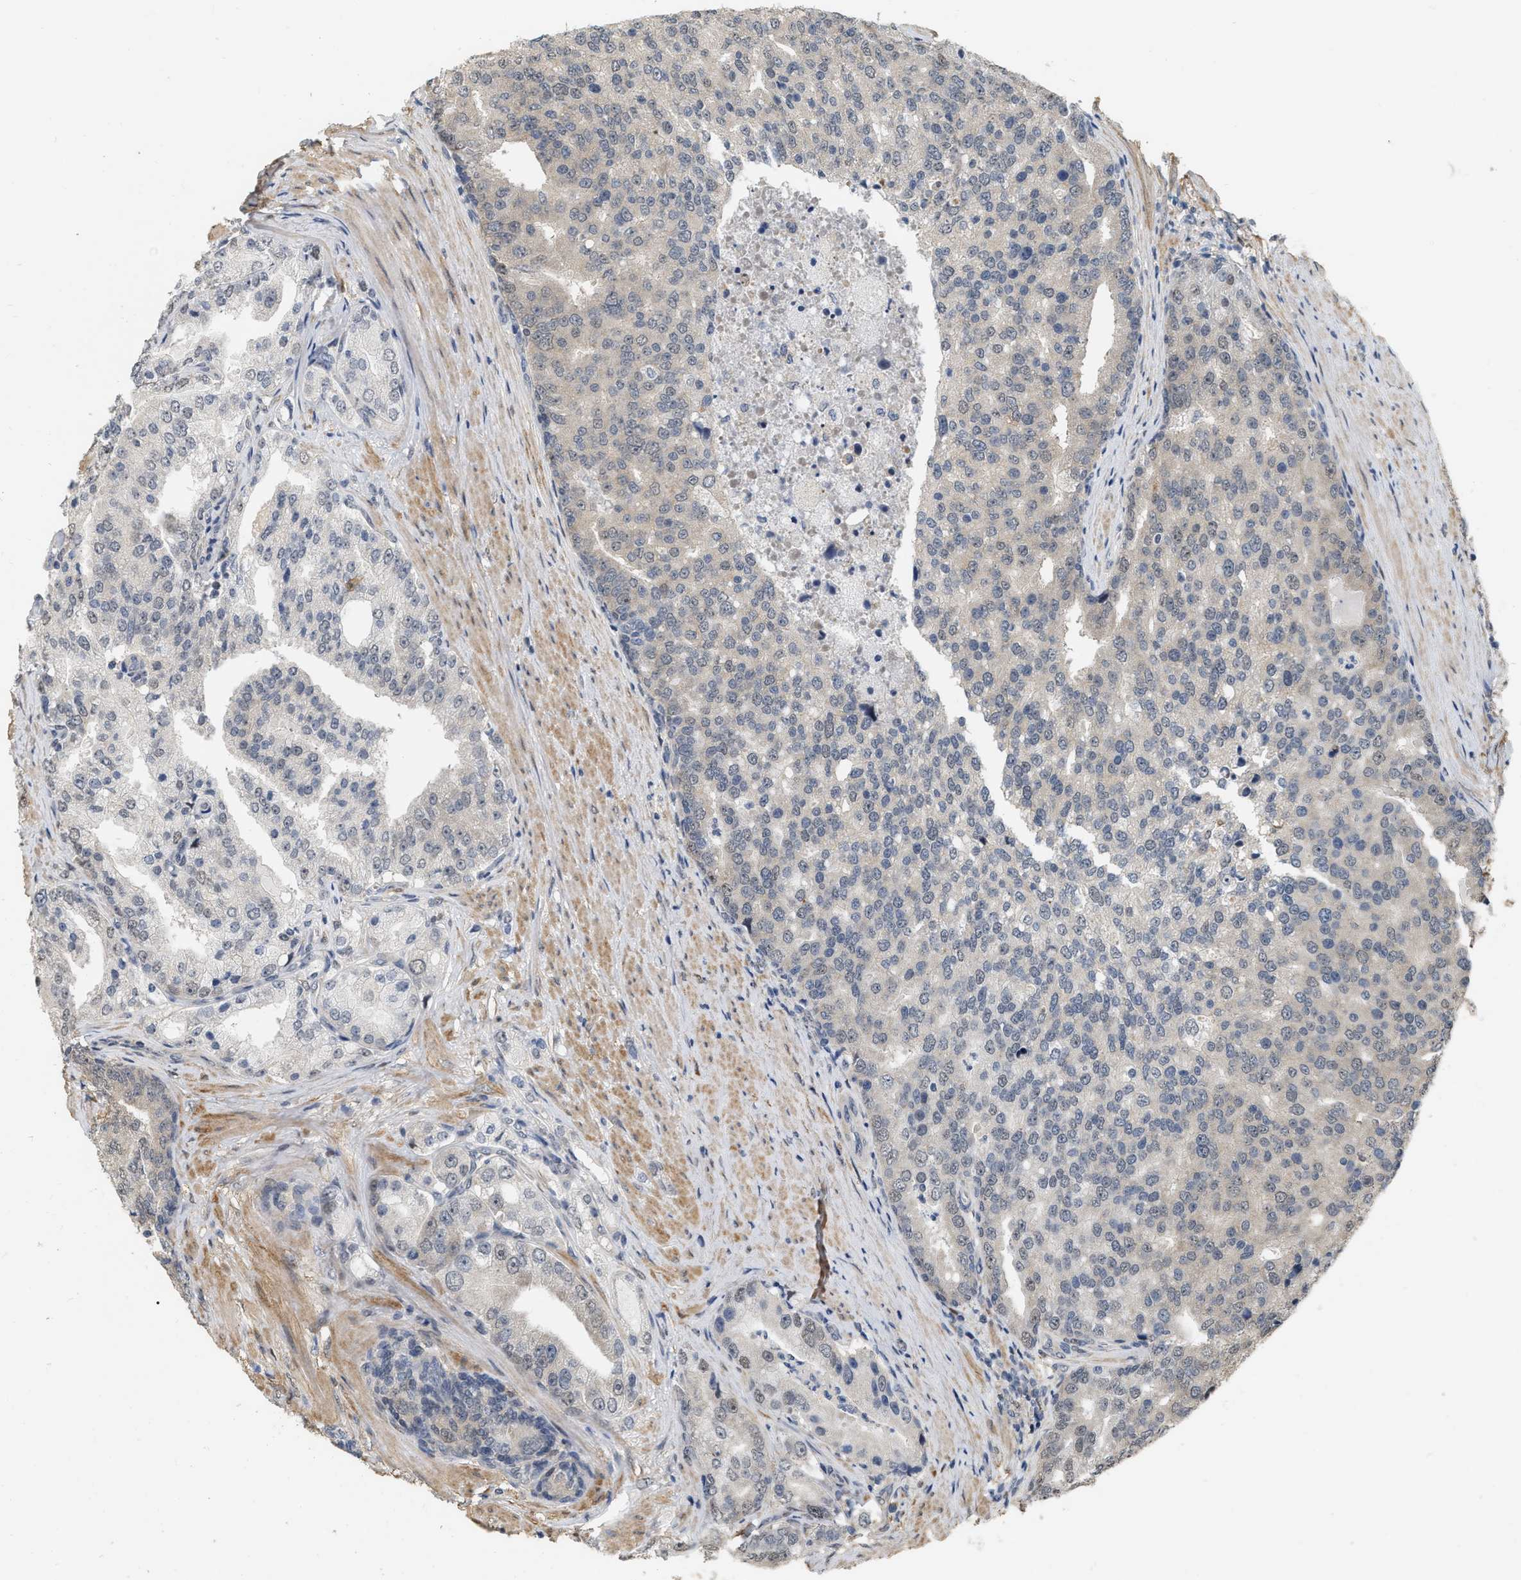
{"staining": {"intensity": "weak", "quantity": "<25%", "location": "nuclear"}, "tissue": "prostate cancer", "cell_type": "Tumor cells", "image_type": "cancer", "snomed": [{"axis": "morphology", "description": "Adenocarcinoma, High grade"}, {"axis": "topography", "description": "Prostate"}], "caption": "IHC photomicrograph of adenocarcinoma (high-grade) (prostate) stained for a protein (brown), which demonstrates no expression in tumor cells.", "gene": "RUVBL1", "patient": {"sex": "male", "age": 50}}